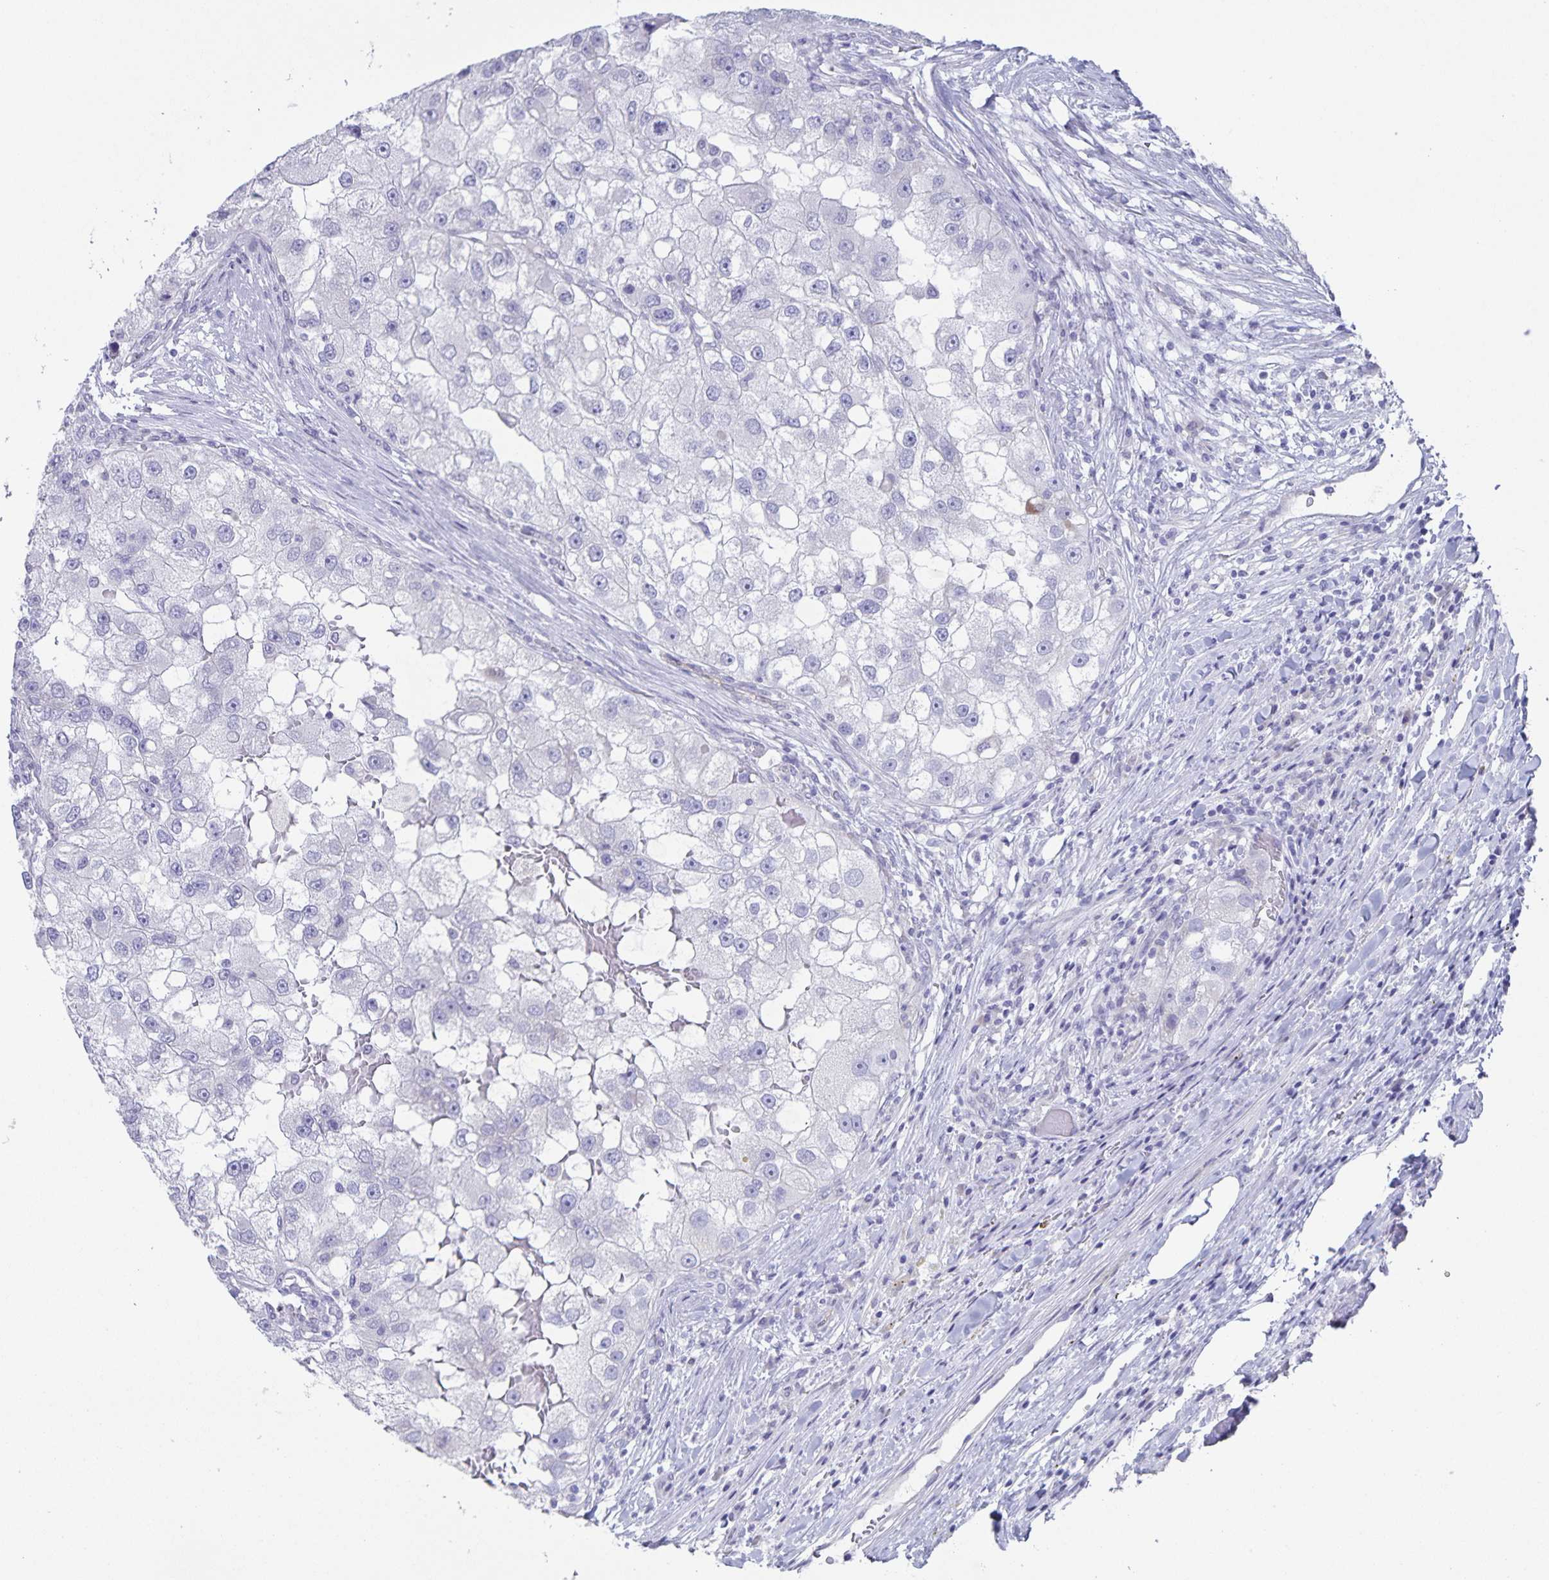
{"staining": {"intensity": "negative", "quantity": "none", "location": "none"}, "tissue": "renal cancer", "cell_type": "Tumor cells", "image_type": "cancer", "snomed": [{"axis": "morphology", "description": "Adenocarcinoma, NOS"}, {"axis": "topography", "description": "Kidney"}], "caption": "Photomicrograph shows no significant protein expression in tumor cells of renal cancer (adenocarcinoma).", "gene": "AQP4", "patient": {"sex": "male", "age": 63}}